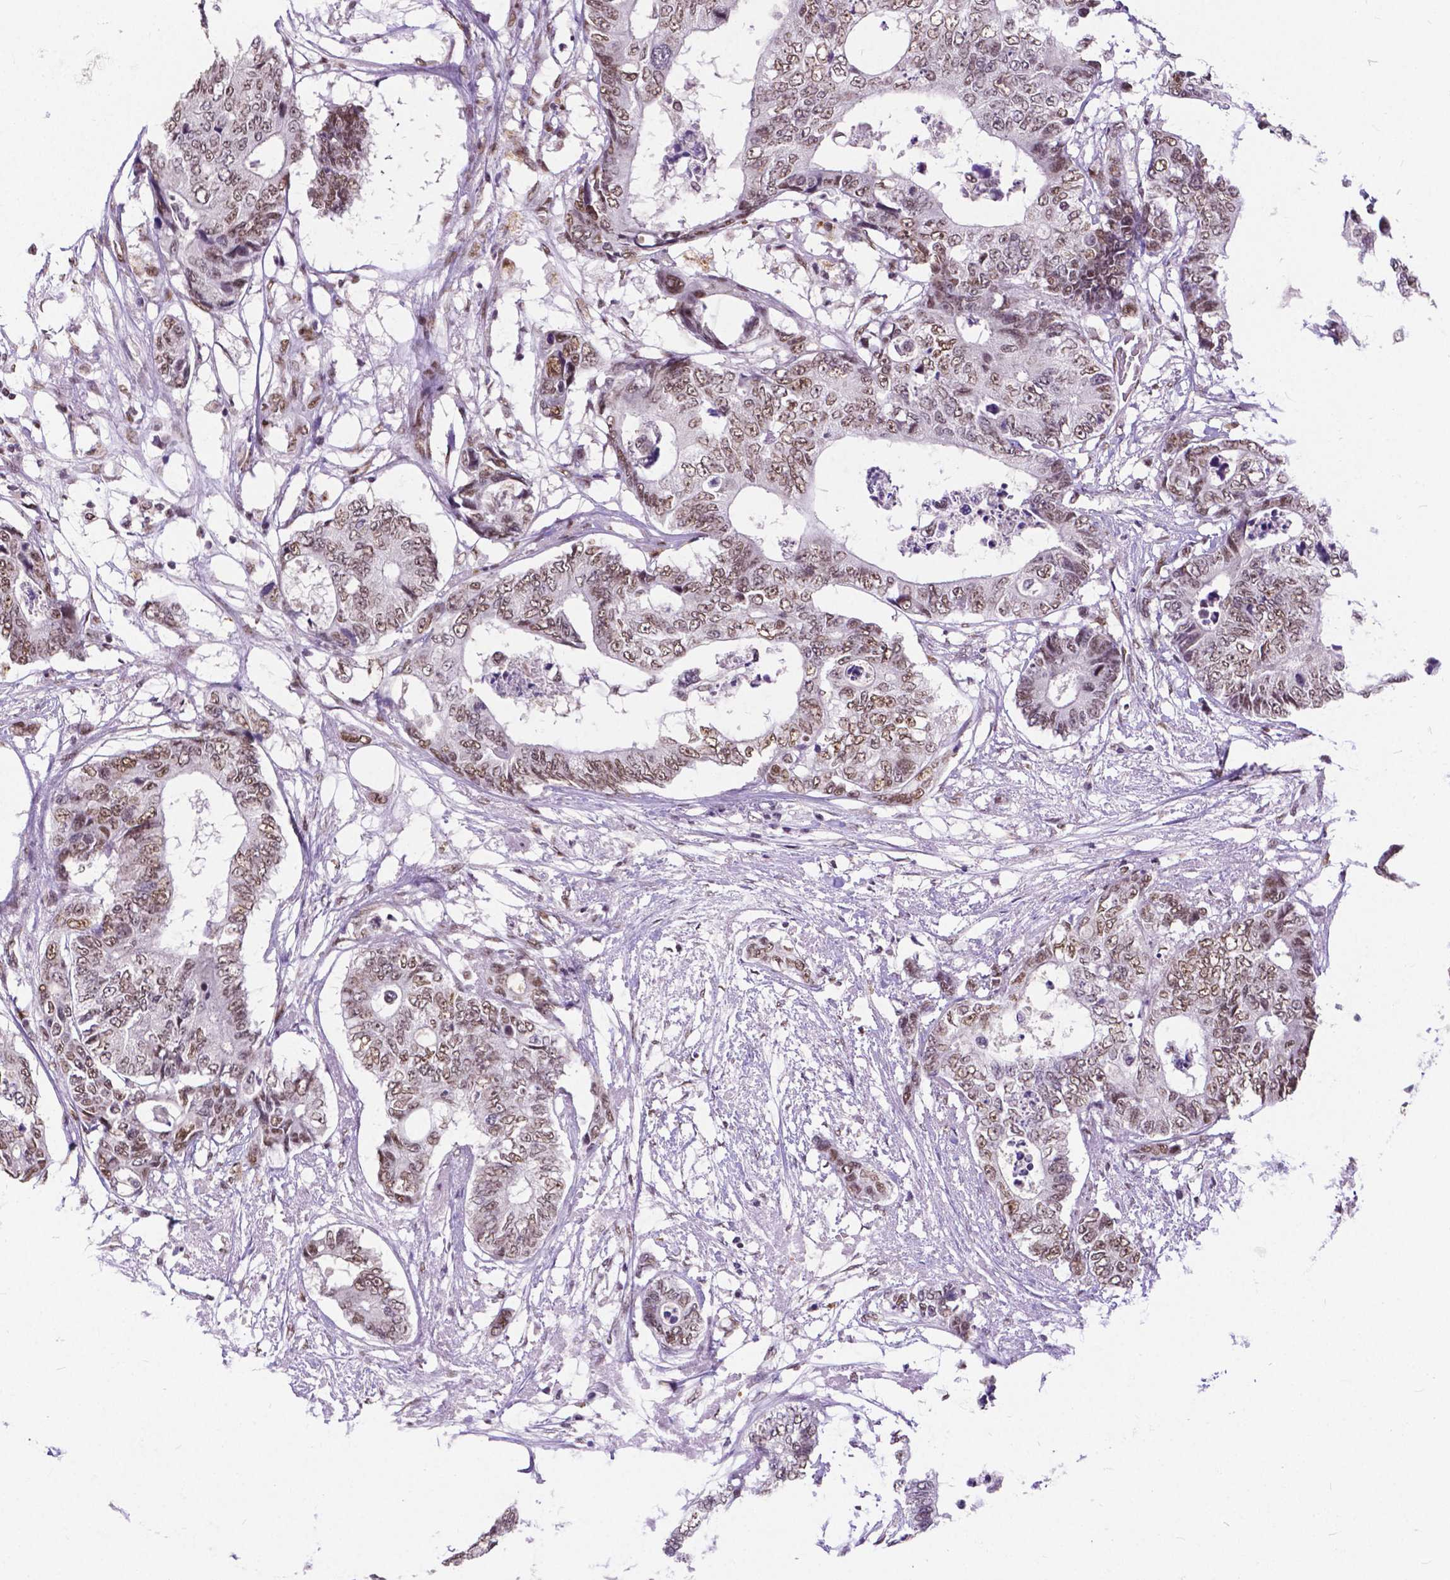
{"staining": {"intensity": "moderate", "quantity": ">75%", "location": "nuclear"}, "tissue": "colorectal cancer", "cell_type": "Tumor cells", "image_type": "cancer", "snomed": [{"axis": "morphology", "description": "Adenocarcinoma, NOS"}, {"axis": "topography", "description": "Colon"}], "caption": "Moderate nuclear positivity for a protein is seen in approximately >75% of tumor cells of colorectal adenocarcinoma using immunohistochemistry.", "gene": "ATRX", "patient": {"sex": "female", "age": 48}}